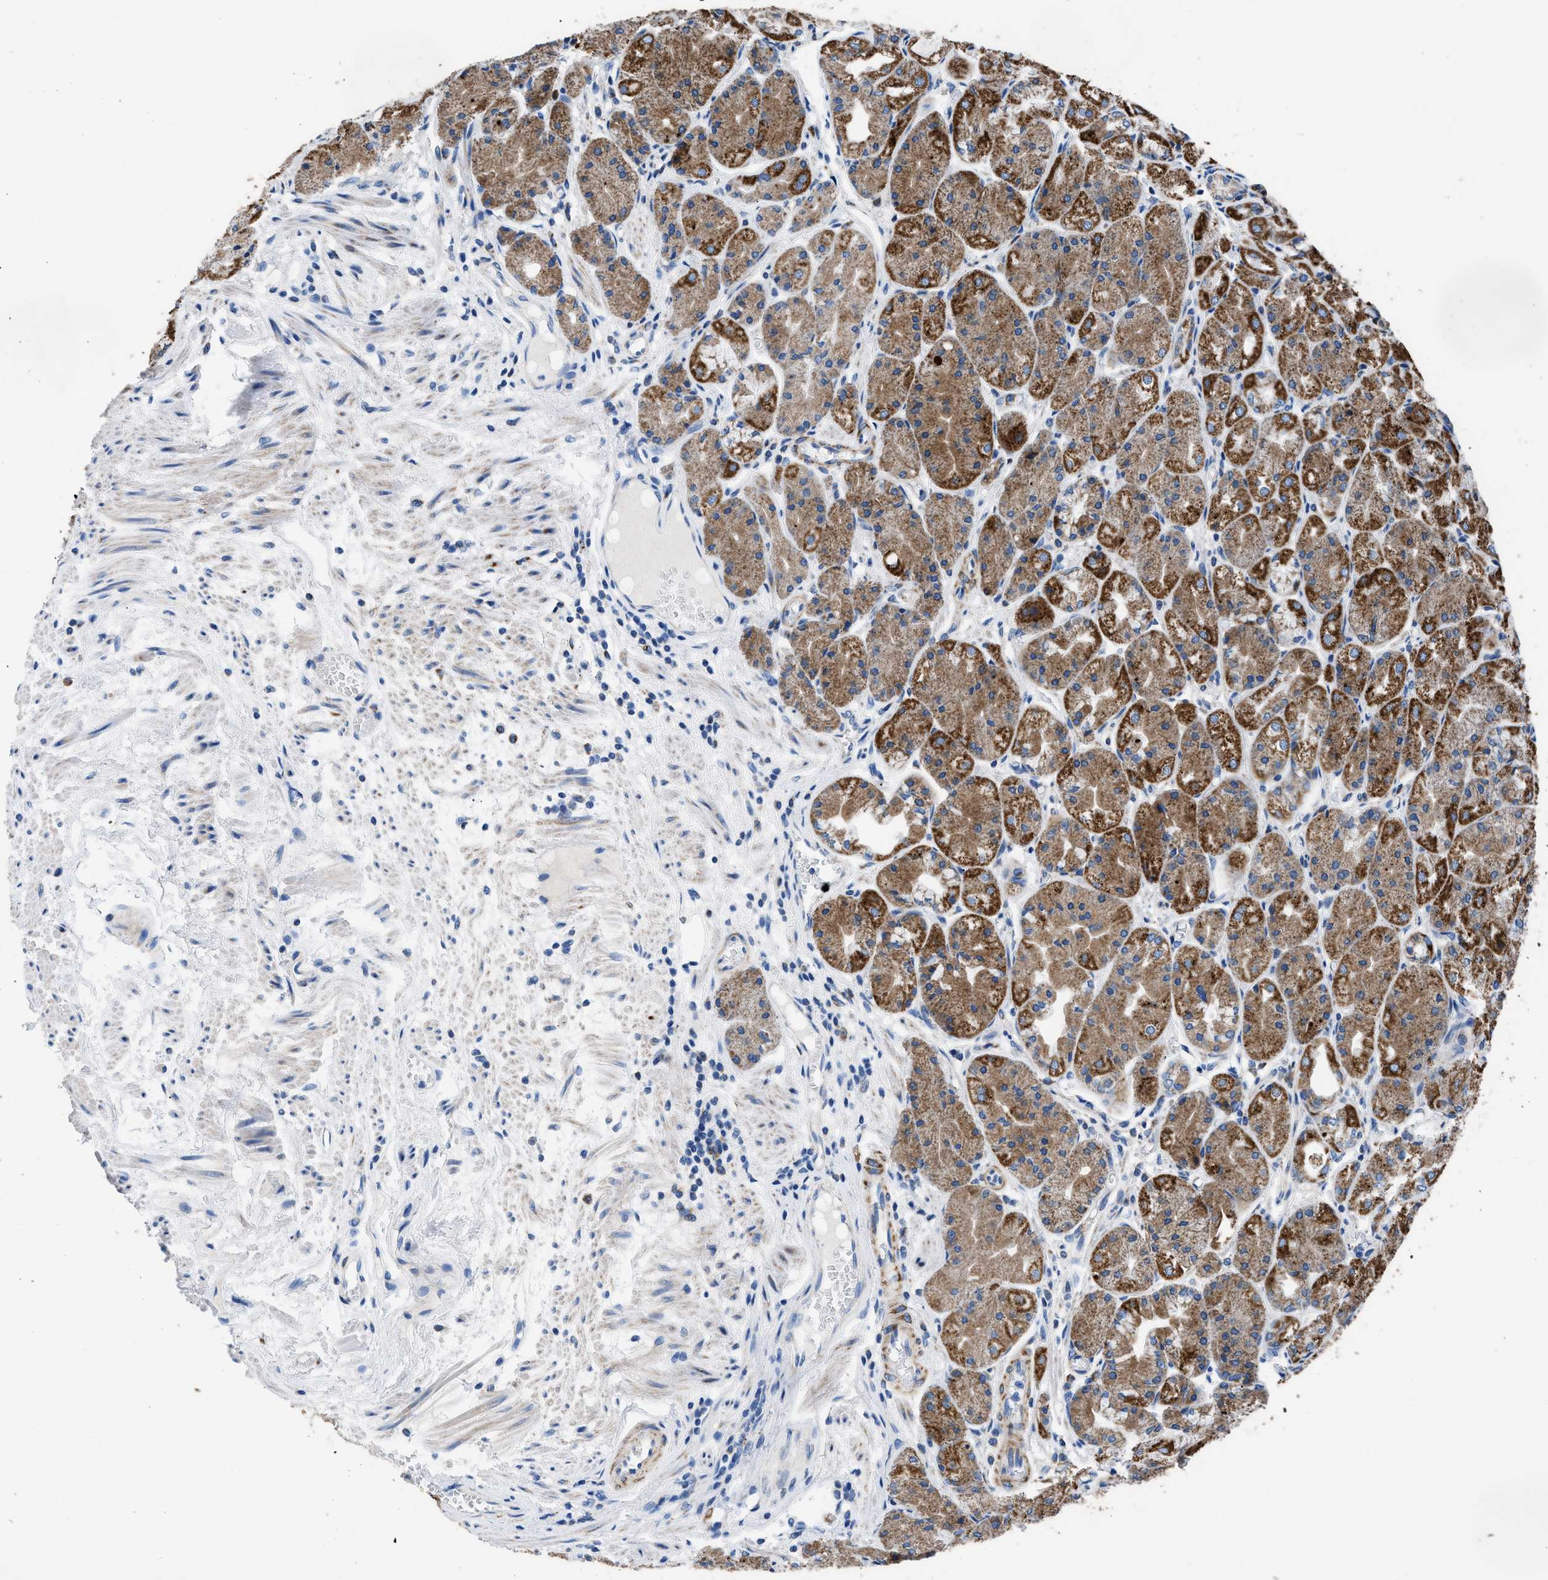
{"staining": {"intensity": "strong", "quantity": ">75%", "location": "cytoplasmic/membranous"}, "tissue": "stomach", "cell_type": "Glandular cells", "image_type": "normal", "snomed": [{"axis": "morphology", "description": "Normal tissue, NOS"}, {"axis": "topography", "description": "Stomach, upper"}], "caption": "Immunohistochemistry of normal human stomach exhibits high levels of strong cytoplasmic/membranous staining in approximately >75% of glandular cells. The protein of interest is shown in brown color, while the nuclei are stained blue.", "gene": "ZDHHC3", "patient": {"sex": "male", "age": 72}}